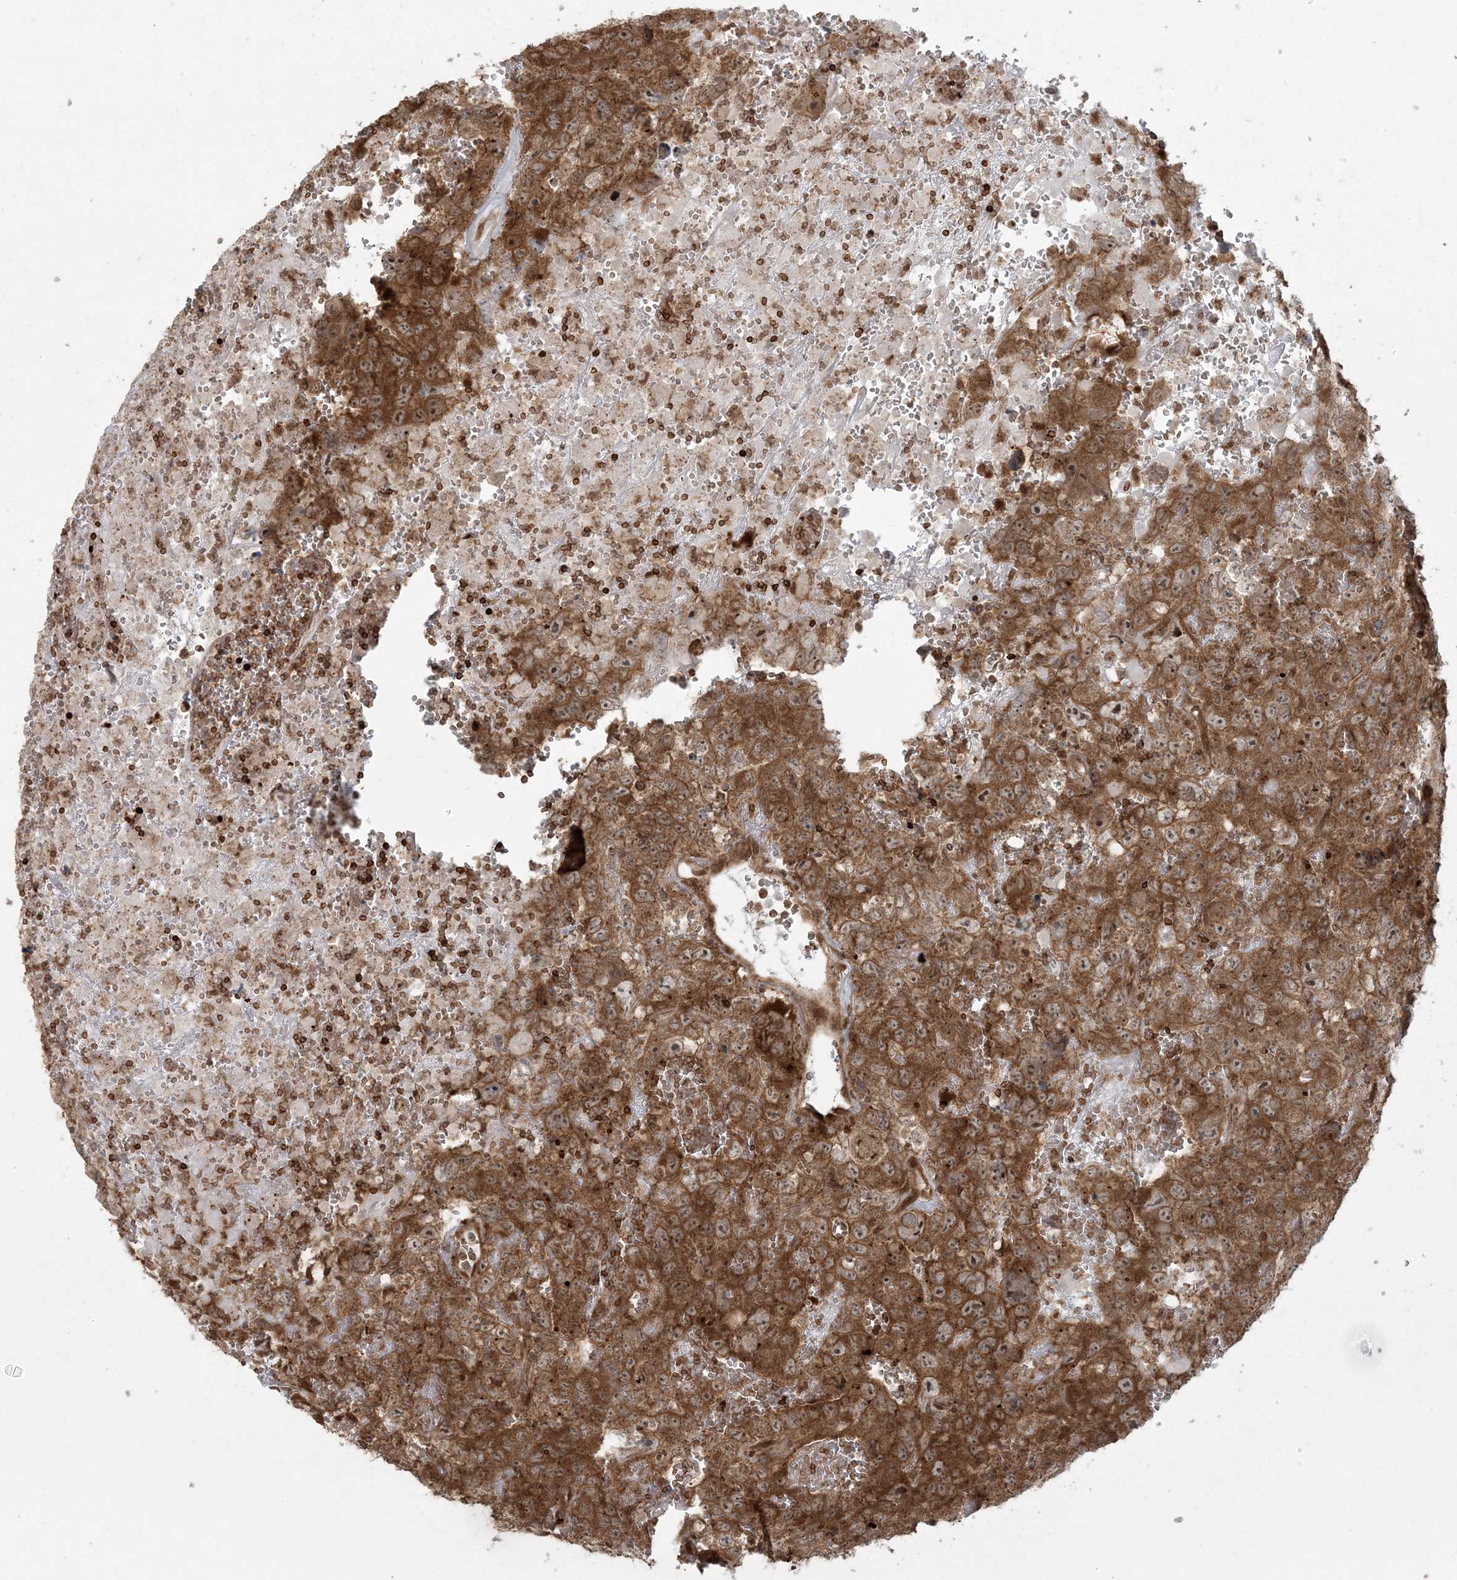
{"staining": {"intensity": "moderate", "quantity": ">75%", "location": "cytoplasmic/membranous,nuclear"}, "tissue": "testis cancer", "cell_type": "Tumor cells", "image_type": "cancer", "snomed": [{"axis": "morphology", "description": "Carcinoma, Embryonal, NOS"}, {"axis": "topography", "description": "Testis"}], "caption": "IHC of human testis cancer displays medium levels of moderate cytoplasmic/membranous and nuclear positivity in approximately >75% of tumor cells.", "gene": "ABCF3", "patient": {"sex": "male", "age": 45}}